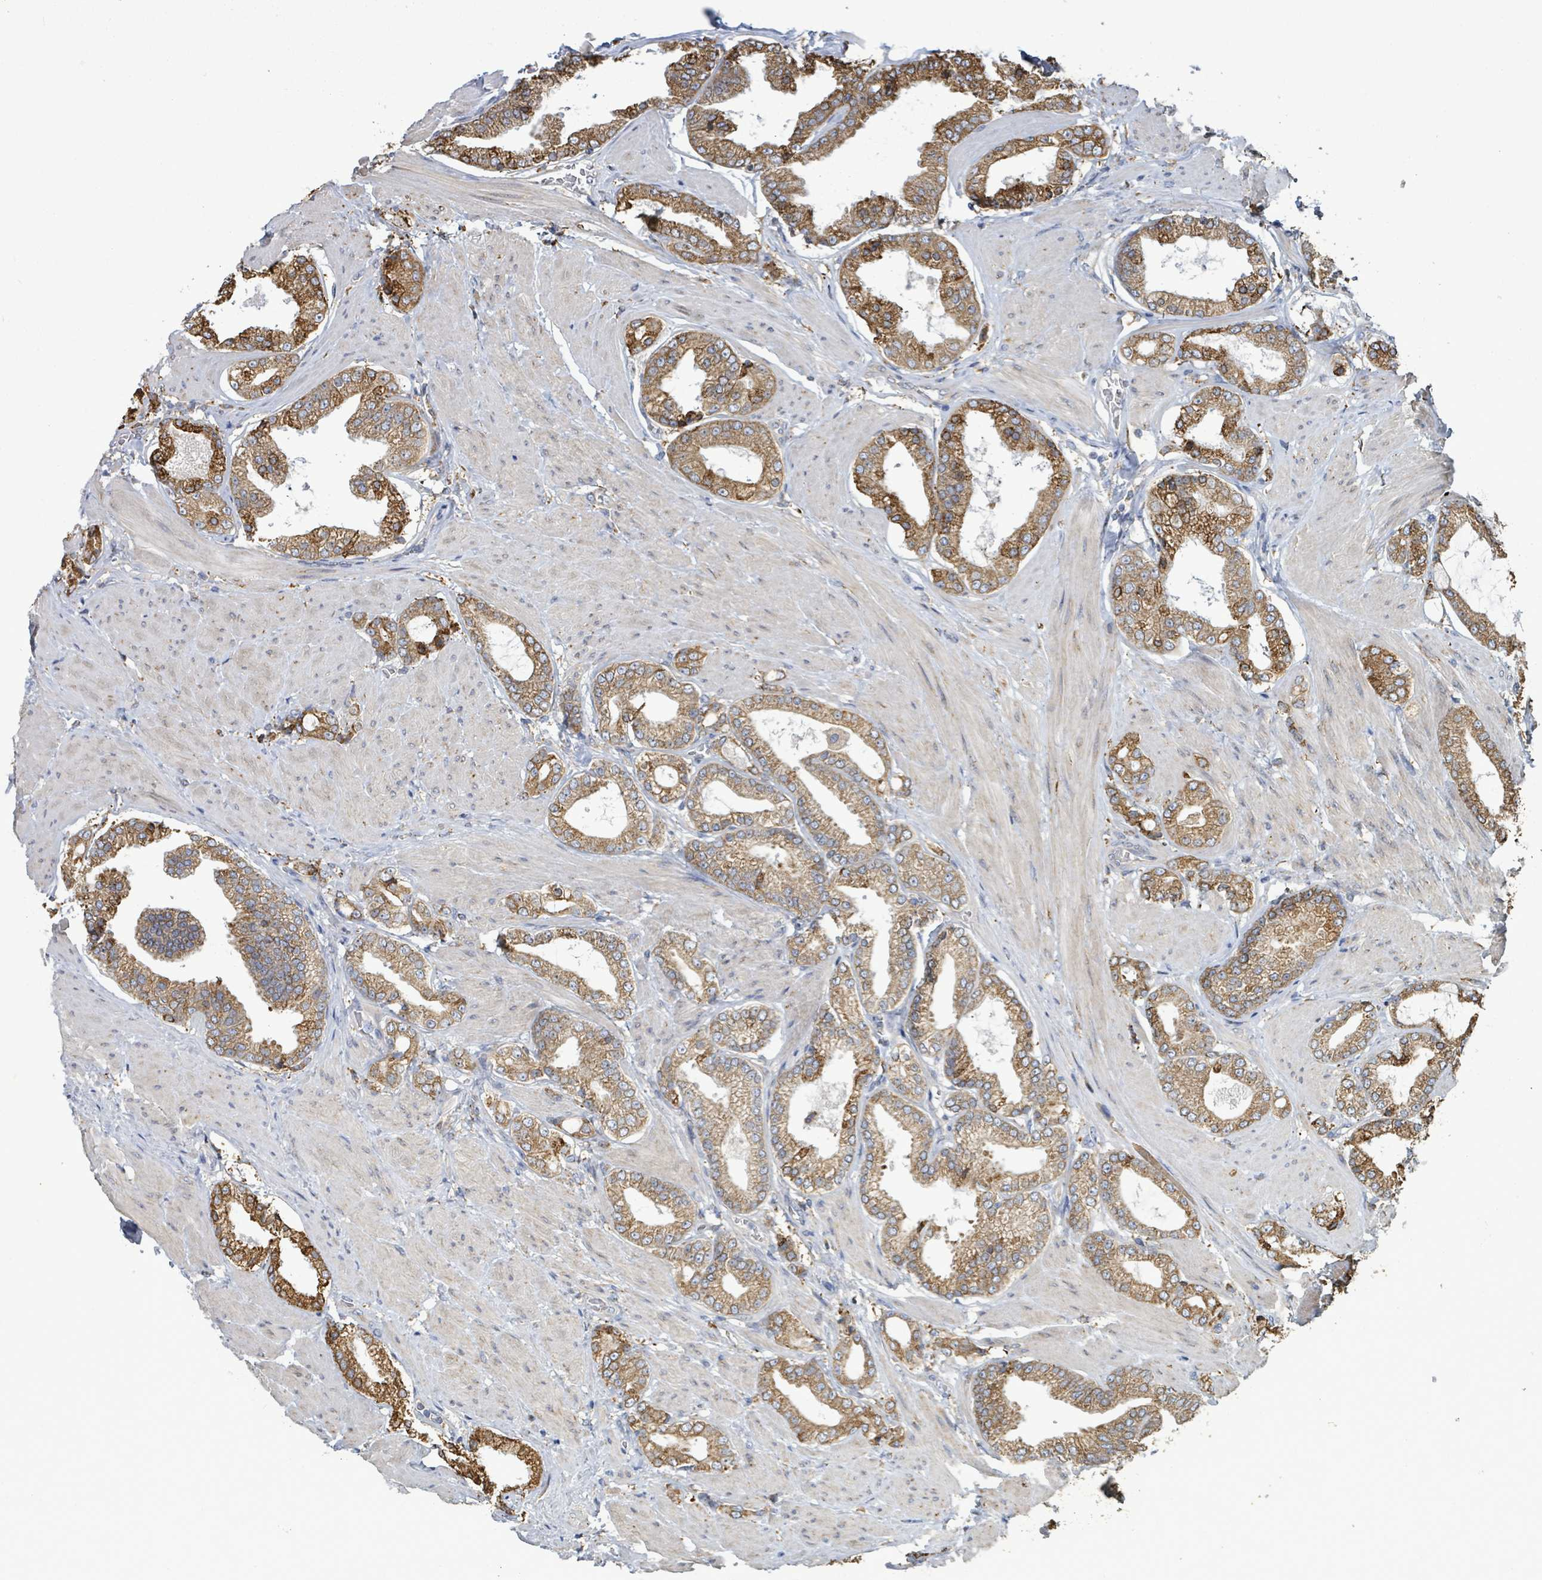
{"staining": {"intensity": "moderate", "quantity": ">75%", "location": "cytoplasmic/membranous"}, "tissue": "prostate cancer", "cell_type": "Tumor cells", "image_type": "cancer", "snomed": [{"axis": "morphology", "description": "Adenocarcinoma, Low grade"}, {"axis": "topography", "description": "Prostate"}], "caption": "This micrograph demonstrates prostate cancer (adenocarcinoma (low-grade)) stained with immunohistochemistry to label a protein in brown. The cytoplasmic/membranous of tumor cells show moderate positivity for the protein. Nuclei are counter-stained blue.", "gene": "RFPL4A", "patient": {"sex": "male", "age": 42}}